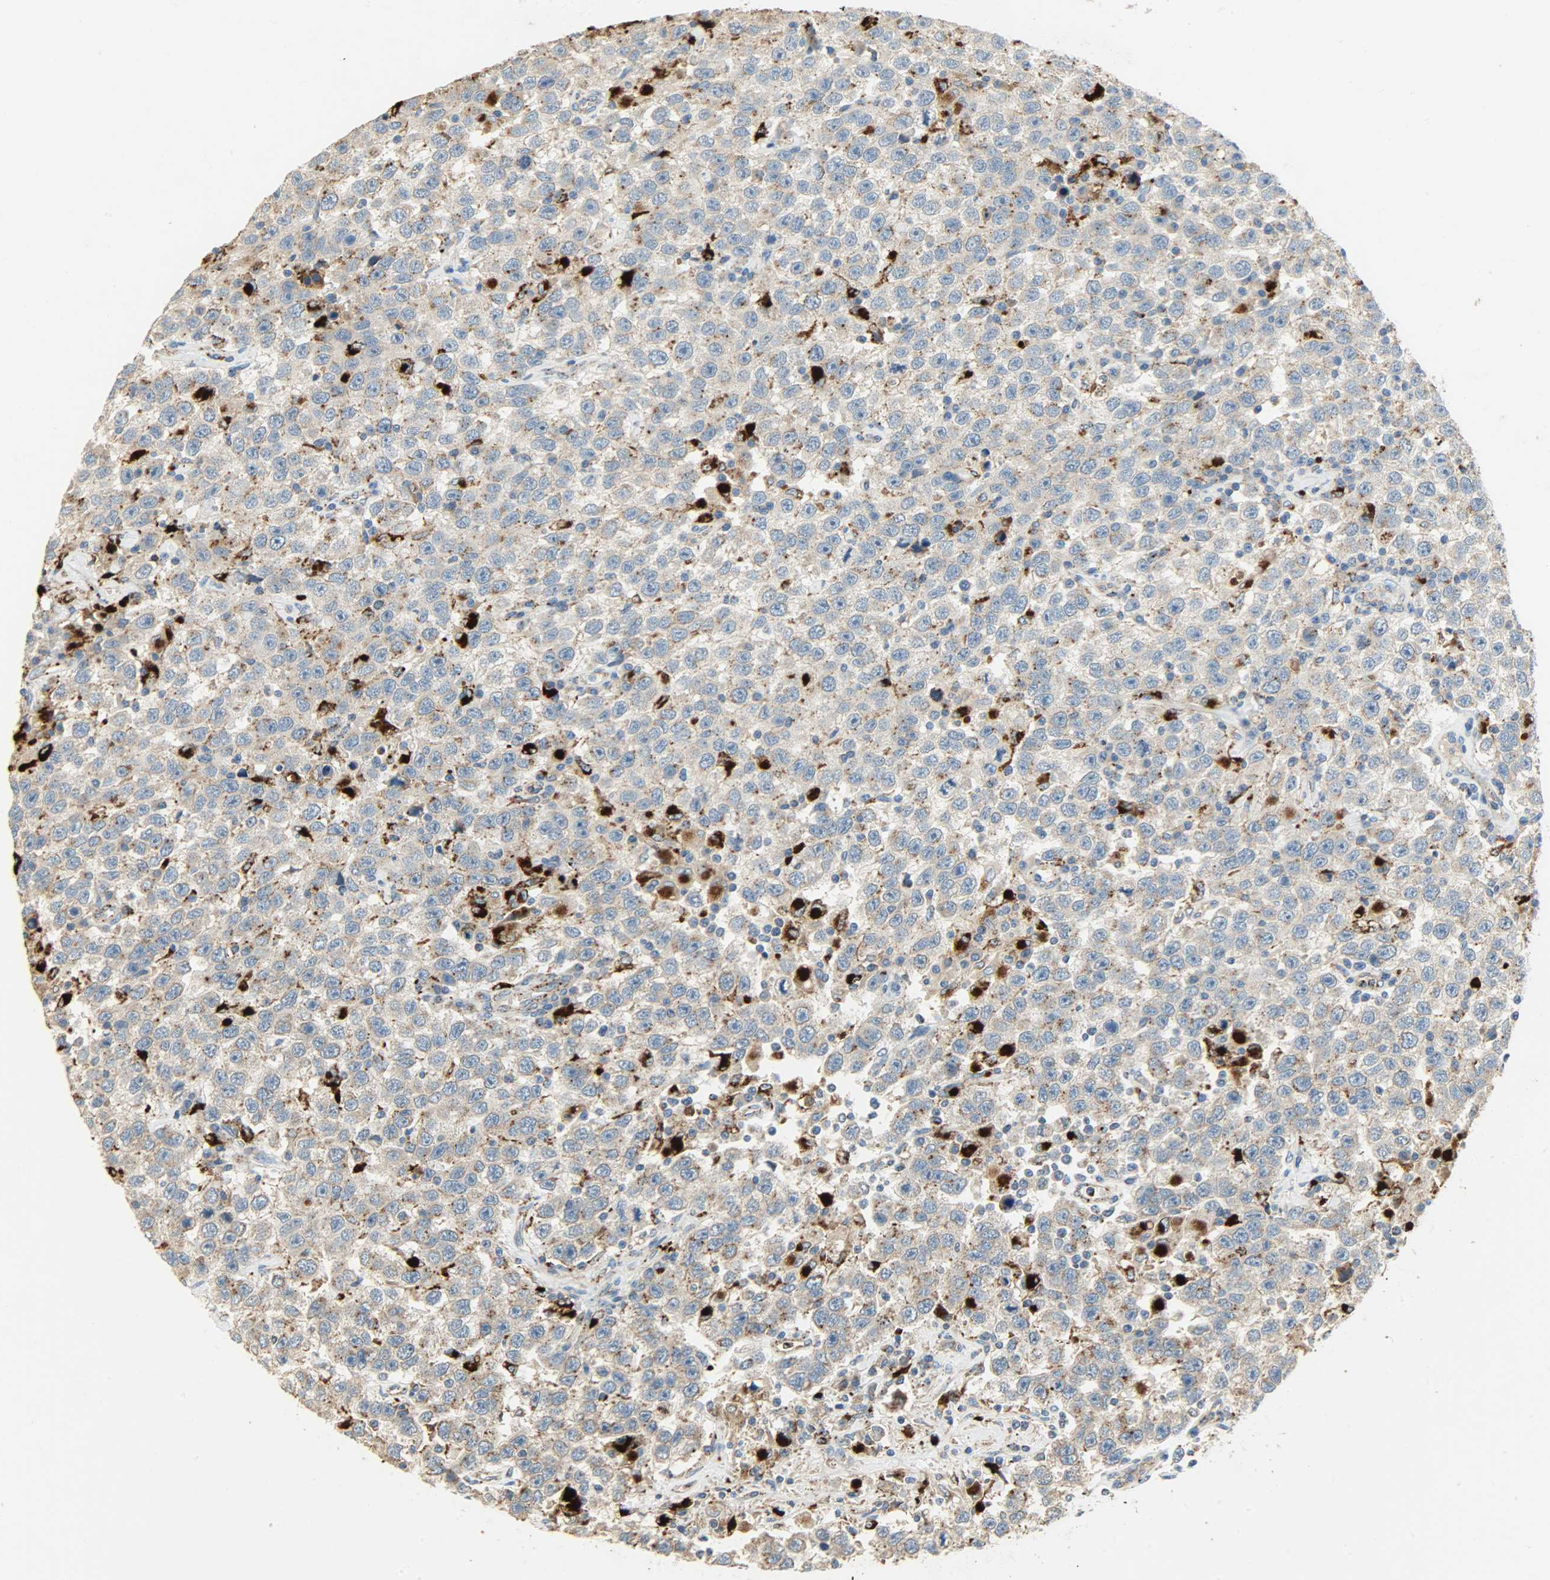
{"staining": {"intensity": "weak", "quantity": "25%-75%", "location": "cytoplasmic/membranous"}, "tissue": "testis cancer", "cell_type": "Tumor cells", "image_type": "cancer", "snomed": [{"axis": "morphology", "description": "Seminoma, NOS"}, {"axis": "topography", "description": "Testis"}], "caption": "This photomicrograph displays IHC staining of testis seminoma, with low weak cytoplasmic/membranous expression in approximately 25%-75% of tumor cells.", "gene": "ASAH1", "patient": {"sex": "male", "age": 41}}